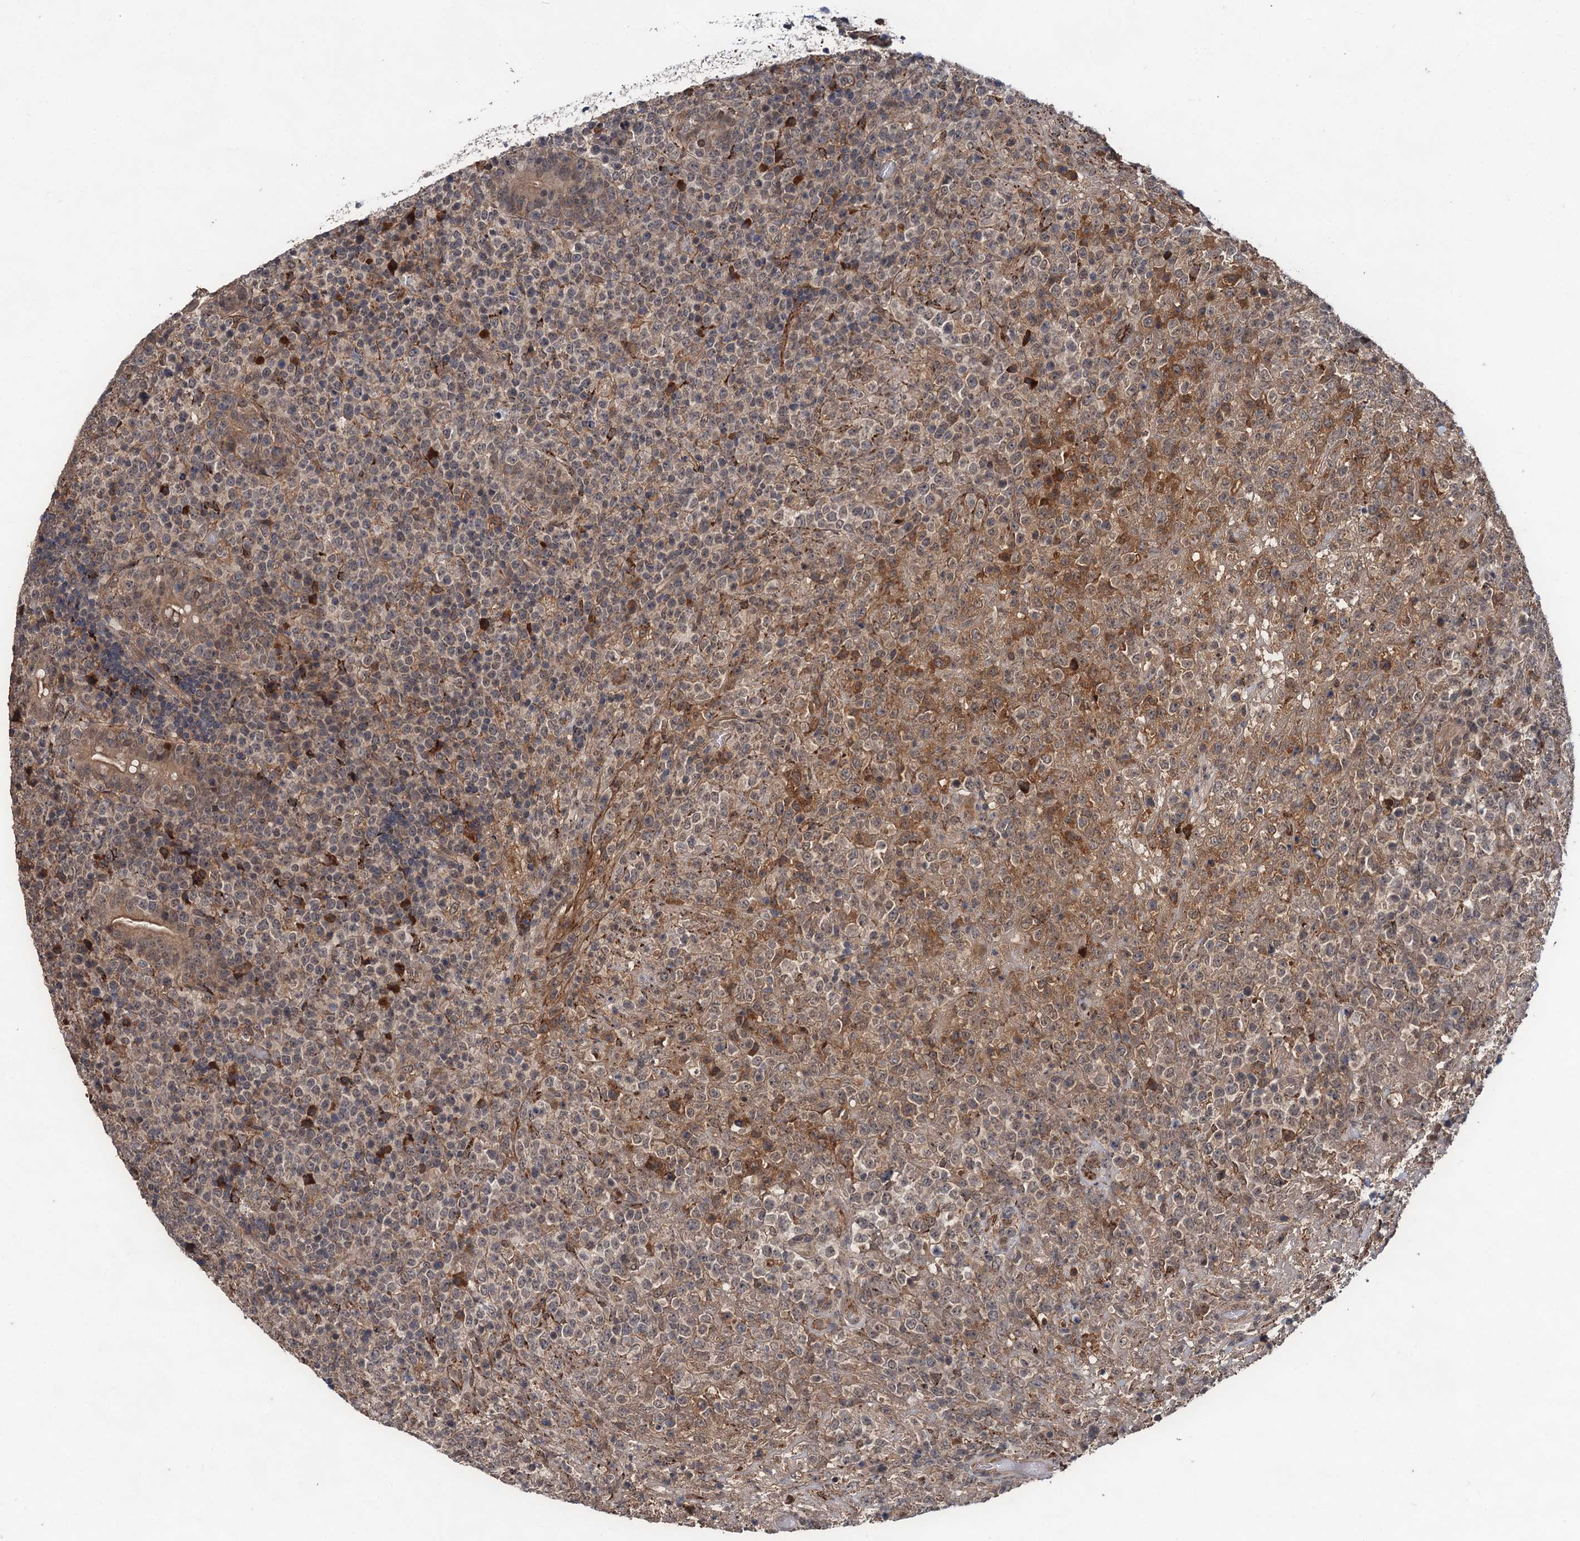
{"staining": {"intensity": "moderate", "quantity": "<25%", "location": "cytoplasmic/membranous"}, "tissue": "lymphoma", "cell_type": "Tumor cells", "image_type": "cancer", "snomed": [{"axis": "morphology", "description": "Malignant lymphoma, non-Hodgkin's type, High grade"}, {"axis": "topography", "description": "Colon"}], "caption": "Lymphoma tissue reveals moderate cytoplasmic/membranous positivity in about <25% of tumor cells, visualized by immunohistochemistry.", "gene": "MBD6", "patient": {"sex": "female", "age": 53}}